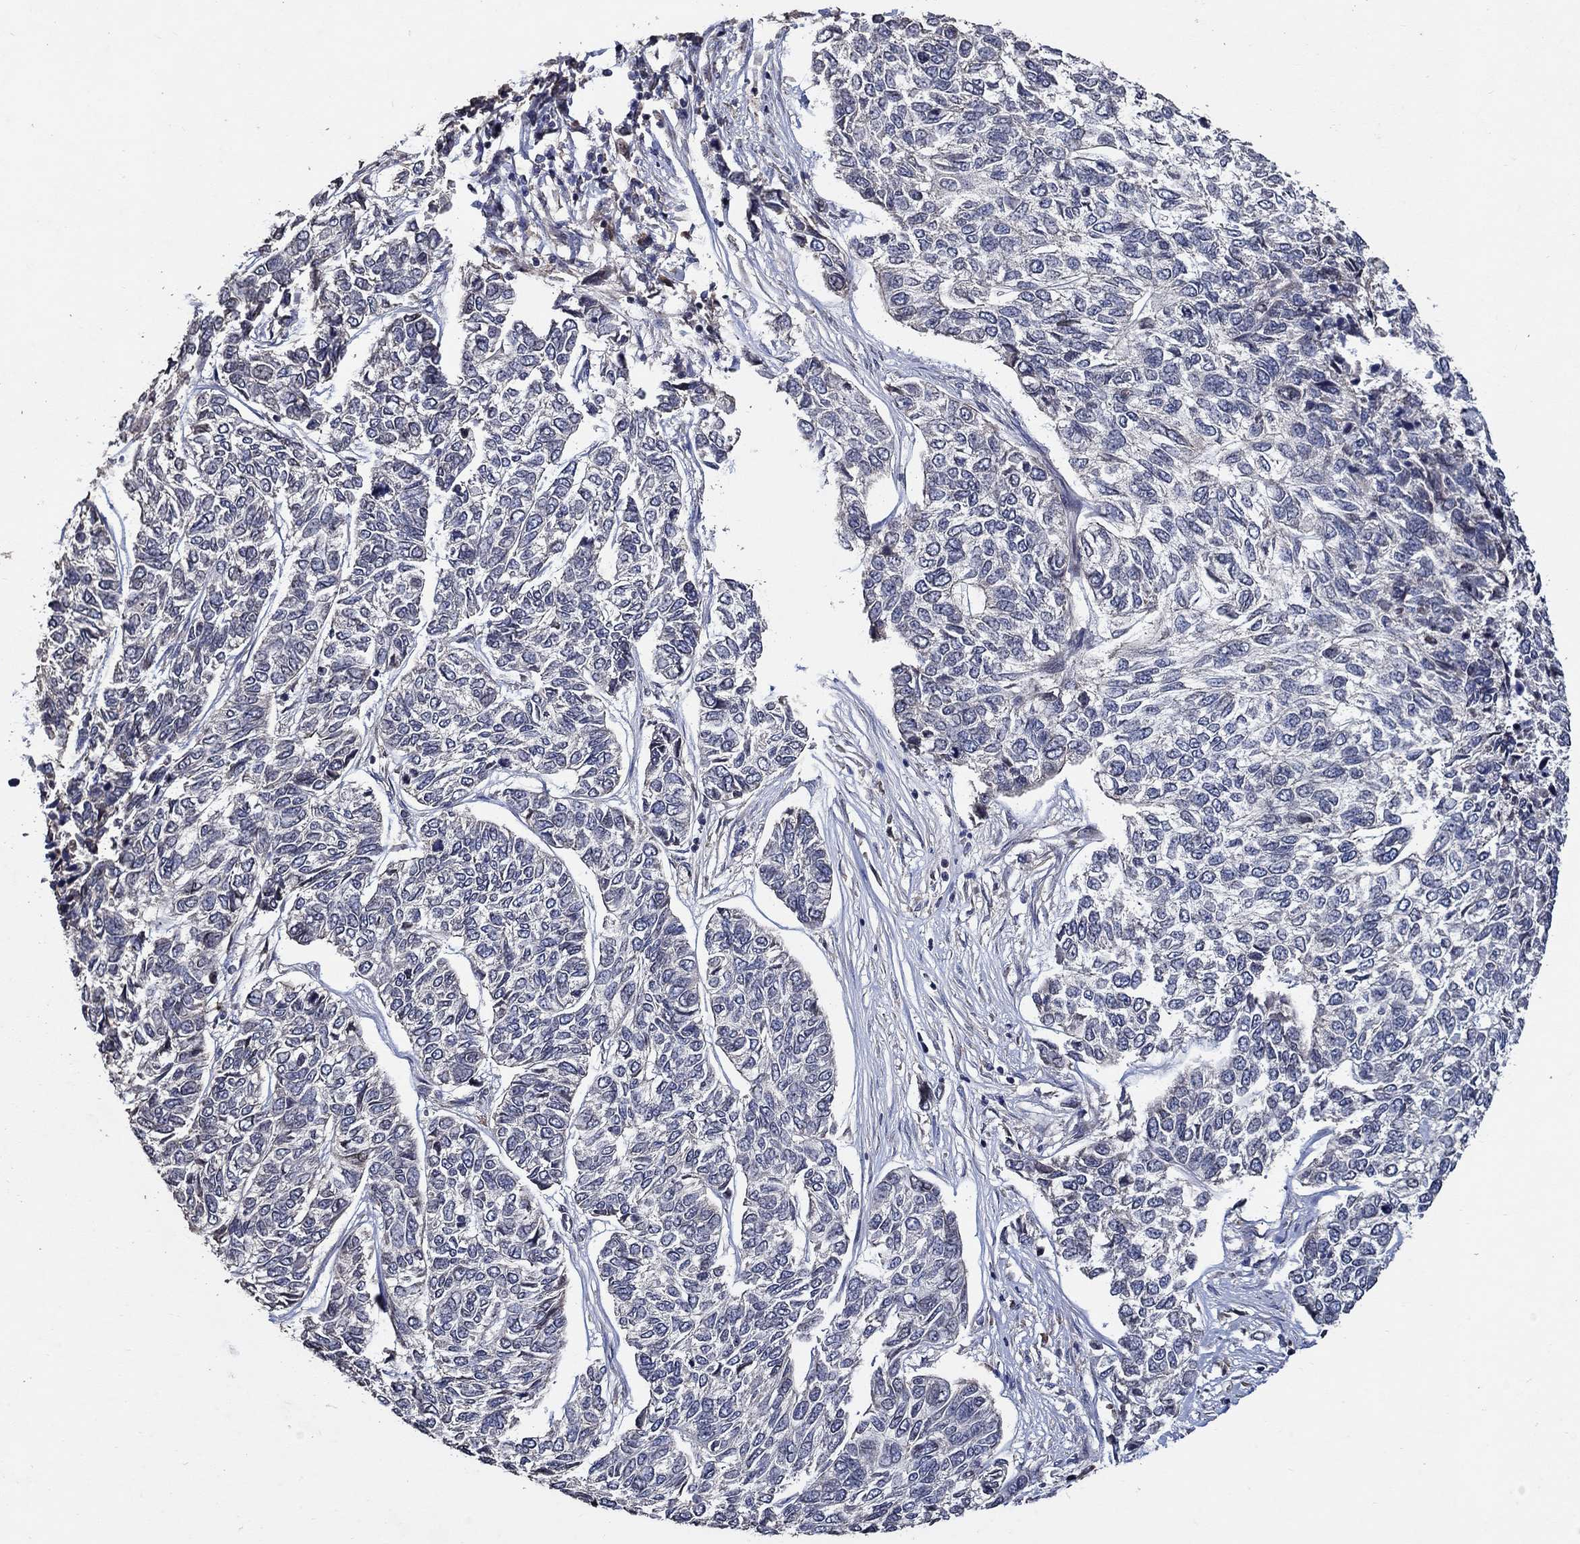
{"staining": {"intensity": "negative", "quantity": "none", "location": "none"}, "tissue": "skin cancer", "cell_type": "Tumor cells", "image_type": "cancer", "snomed": [{"axis": "morphology", "description": "Basal cell carcinoma"}, {"axis": "topography", "description": "Skin"}], "caption": "Histopathology image shows no significant protein positivity in tumor cells of skin basal cell carcinoma.", "gene": "HAP1", "patient": {"sex": "female", "age": 65}}